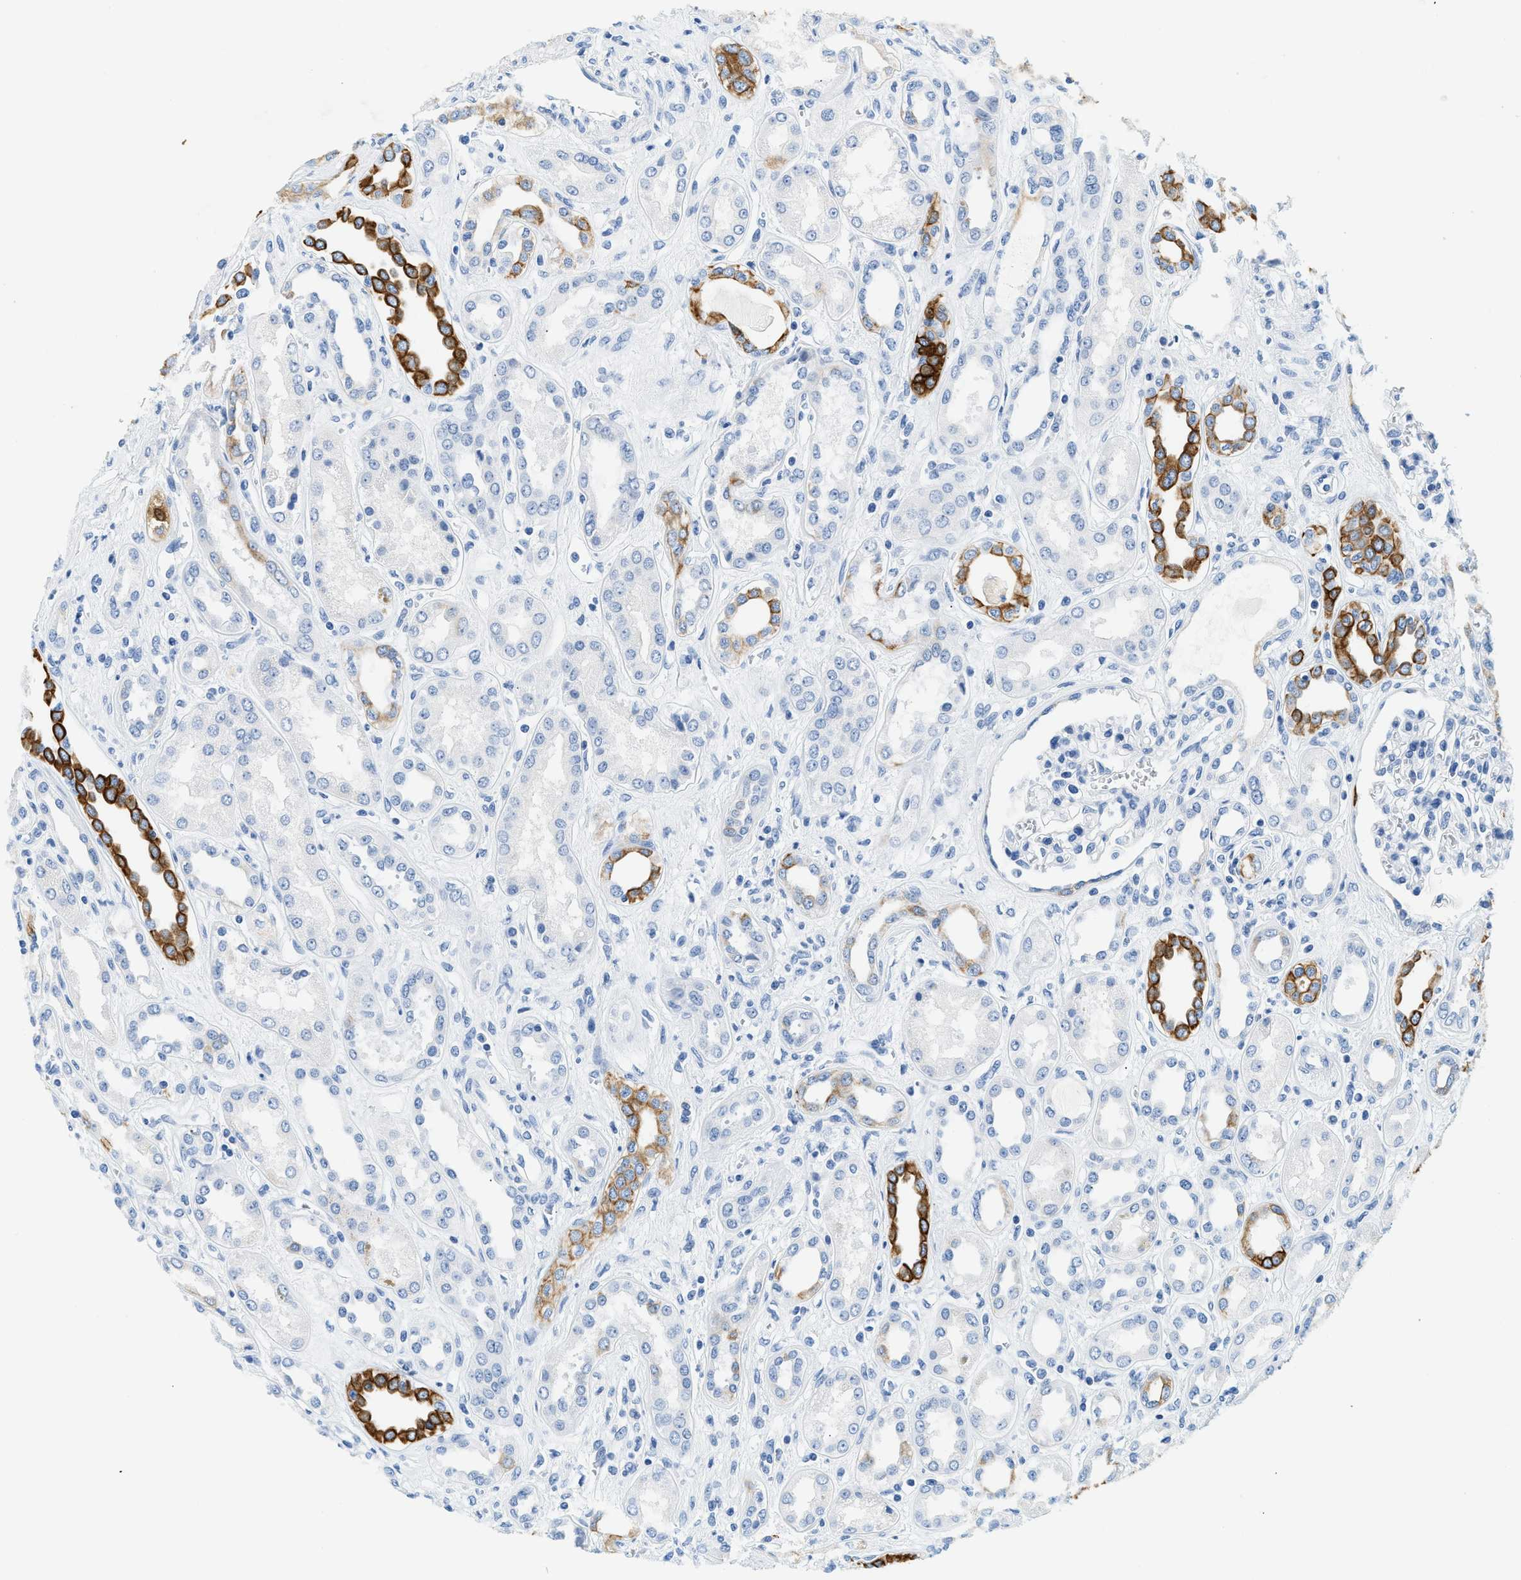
{"staining": {"intensity": "negative", "quantity": "none", "location": "none"}, "tissue": "kidney", "cell_type": "Cells in glomeruli", "image_type": "normal", "snomed": [{"axis": "morphology", "description": "Normal tissue, NOS"}, {"axis": "topography", "description": "Kidney"}], "caption": "Immunohistochemistry (IHC) histopathology image of unremarkable kidney: kidney stained with DAB (3,3'-diaminobenzidine) displays no significant protein staining in cells in glomeruli.", "gene": "STXBP2", "patient": {"sex": "male", "age": 59}}